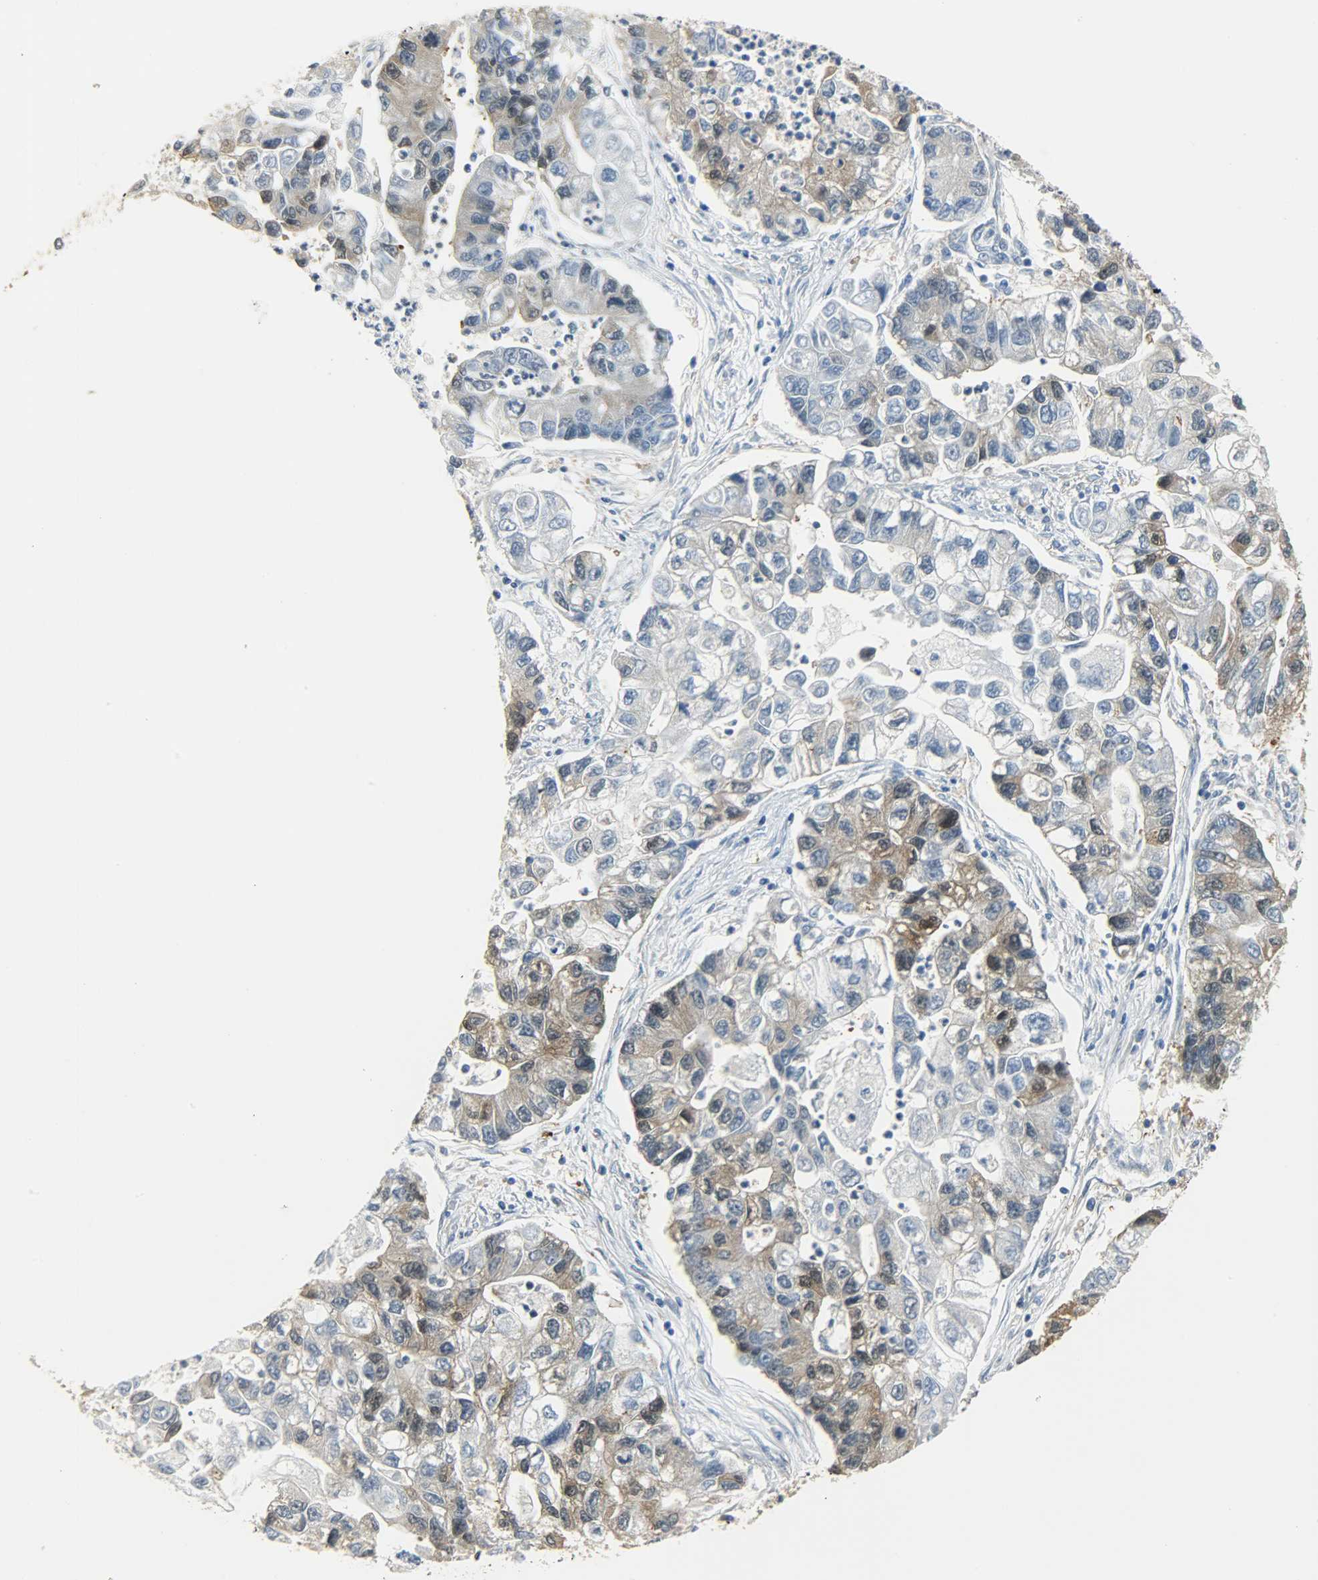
{"staining": {"intensity": "moderate", "quantity": "25%-75%", "location": "cytoplasmic/membranous,nuclear"}, "tissue": "lung cancer", "cell_type": "Tumor cells", "image_type": "cancer", "snomed": [{"axis": "morphology", "description": "Adenocarcinoma, NOS"}, {"axis": "topography", "description": "Lung"}], "caption": "About 25%-75% of tumor cells in human lung cancer reveal moderate cytoplasmic/membranous and nuclear protein staining as visualized by brown immunohistochemical staining.", "gene": "EIF4EBP1", "patient": {"sex": "female", "age": 51}}